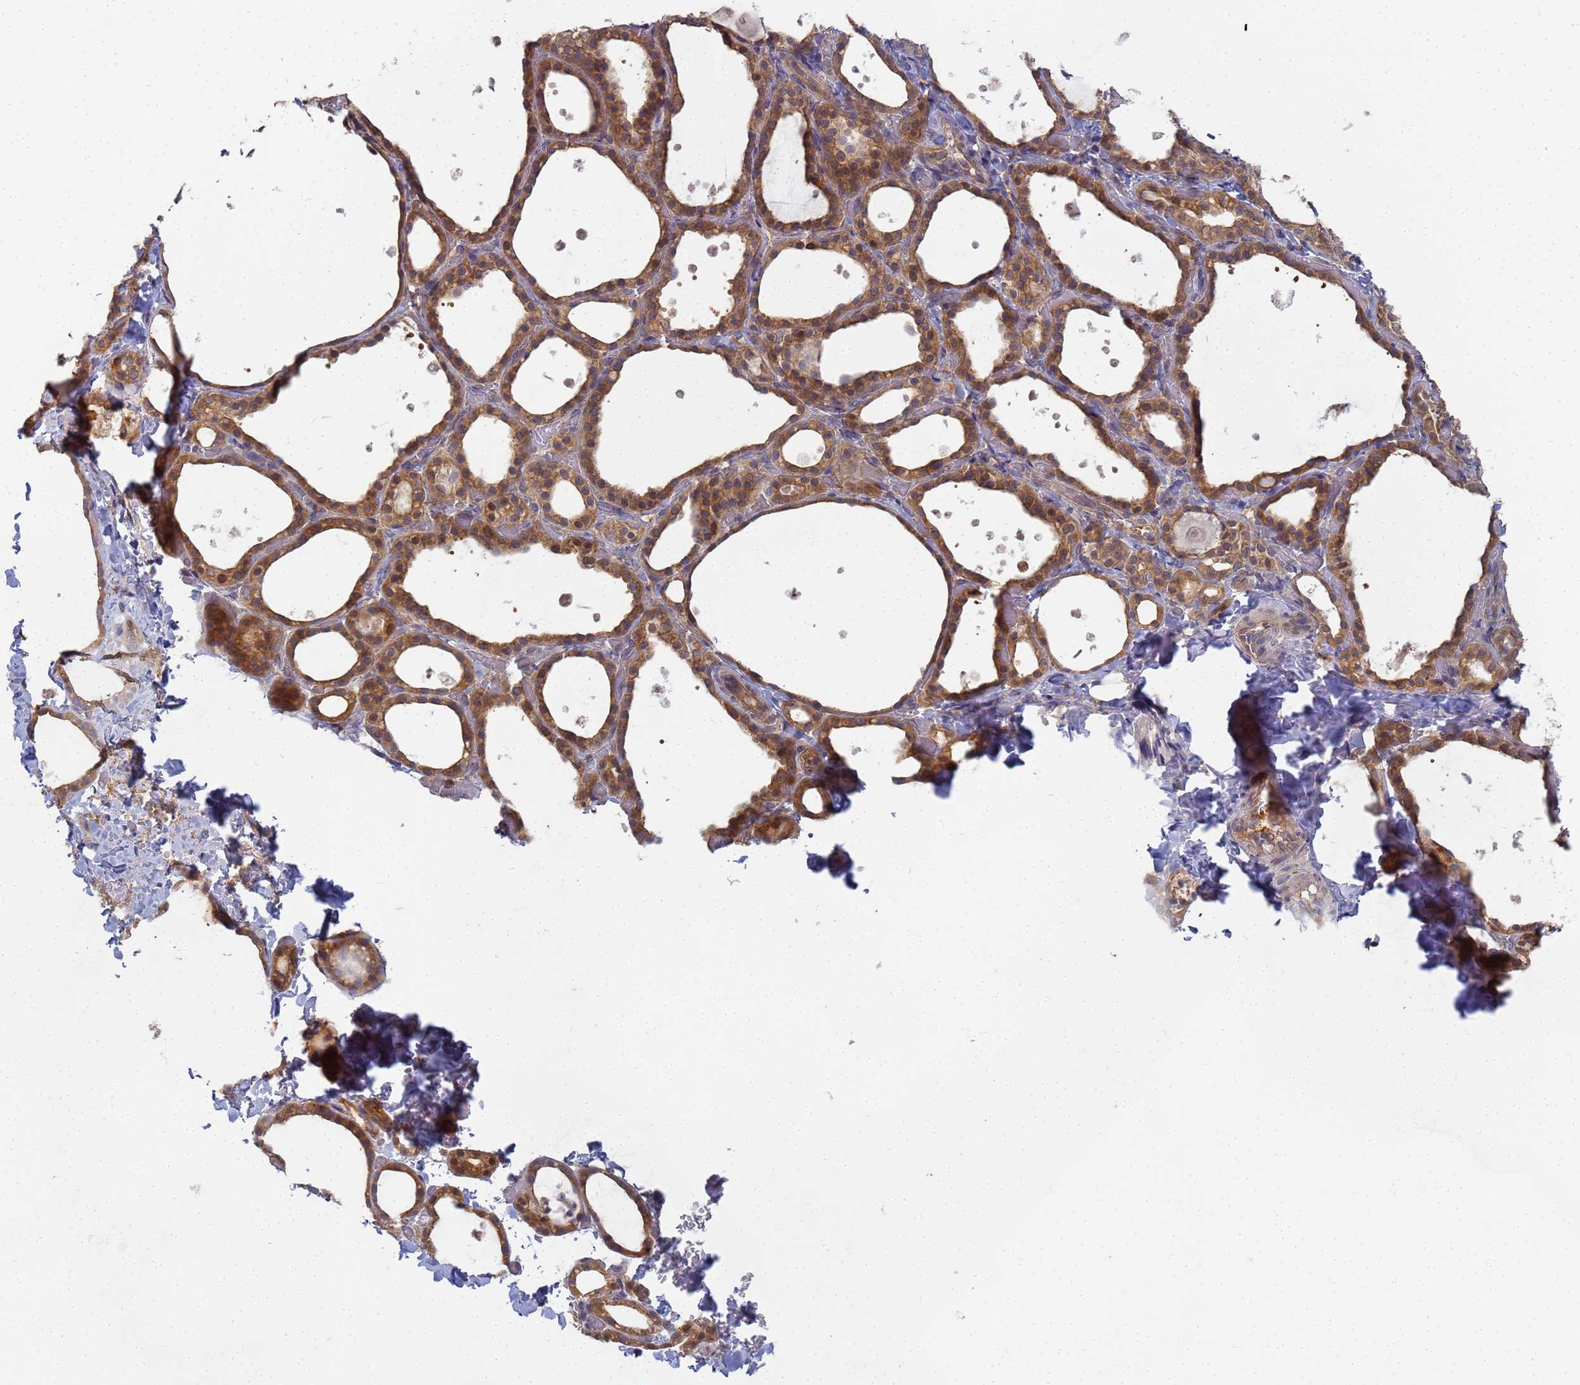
{"staining": {"intensity": "moderate", "quantity": ">75%", "location": "cytoplasmic/membranous,nuclear"}, "tissue": "thyroid gland", "cell_type": "Glandular cells", "image_type": "normal", "snomed": [{"axis": "morphology", "description": "Normal tissue, NOS"}, {"axis": "topography", "description": "Thyroid gland"}], "caption": "IHC image of benign thyroid gland: human thyroid gland stained using immunohistochemistry exhibits medium levels of moderate protein expression localized specifically in the cytoplasmic/membranous,nuclear of glandular cells, appearing as a cytoplasmic/membranous,nuclear brown color.", "gene": "SHARPIN", "patient": {"sex": "female", "age": 44}}